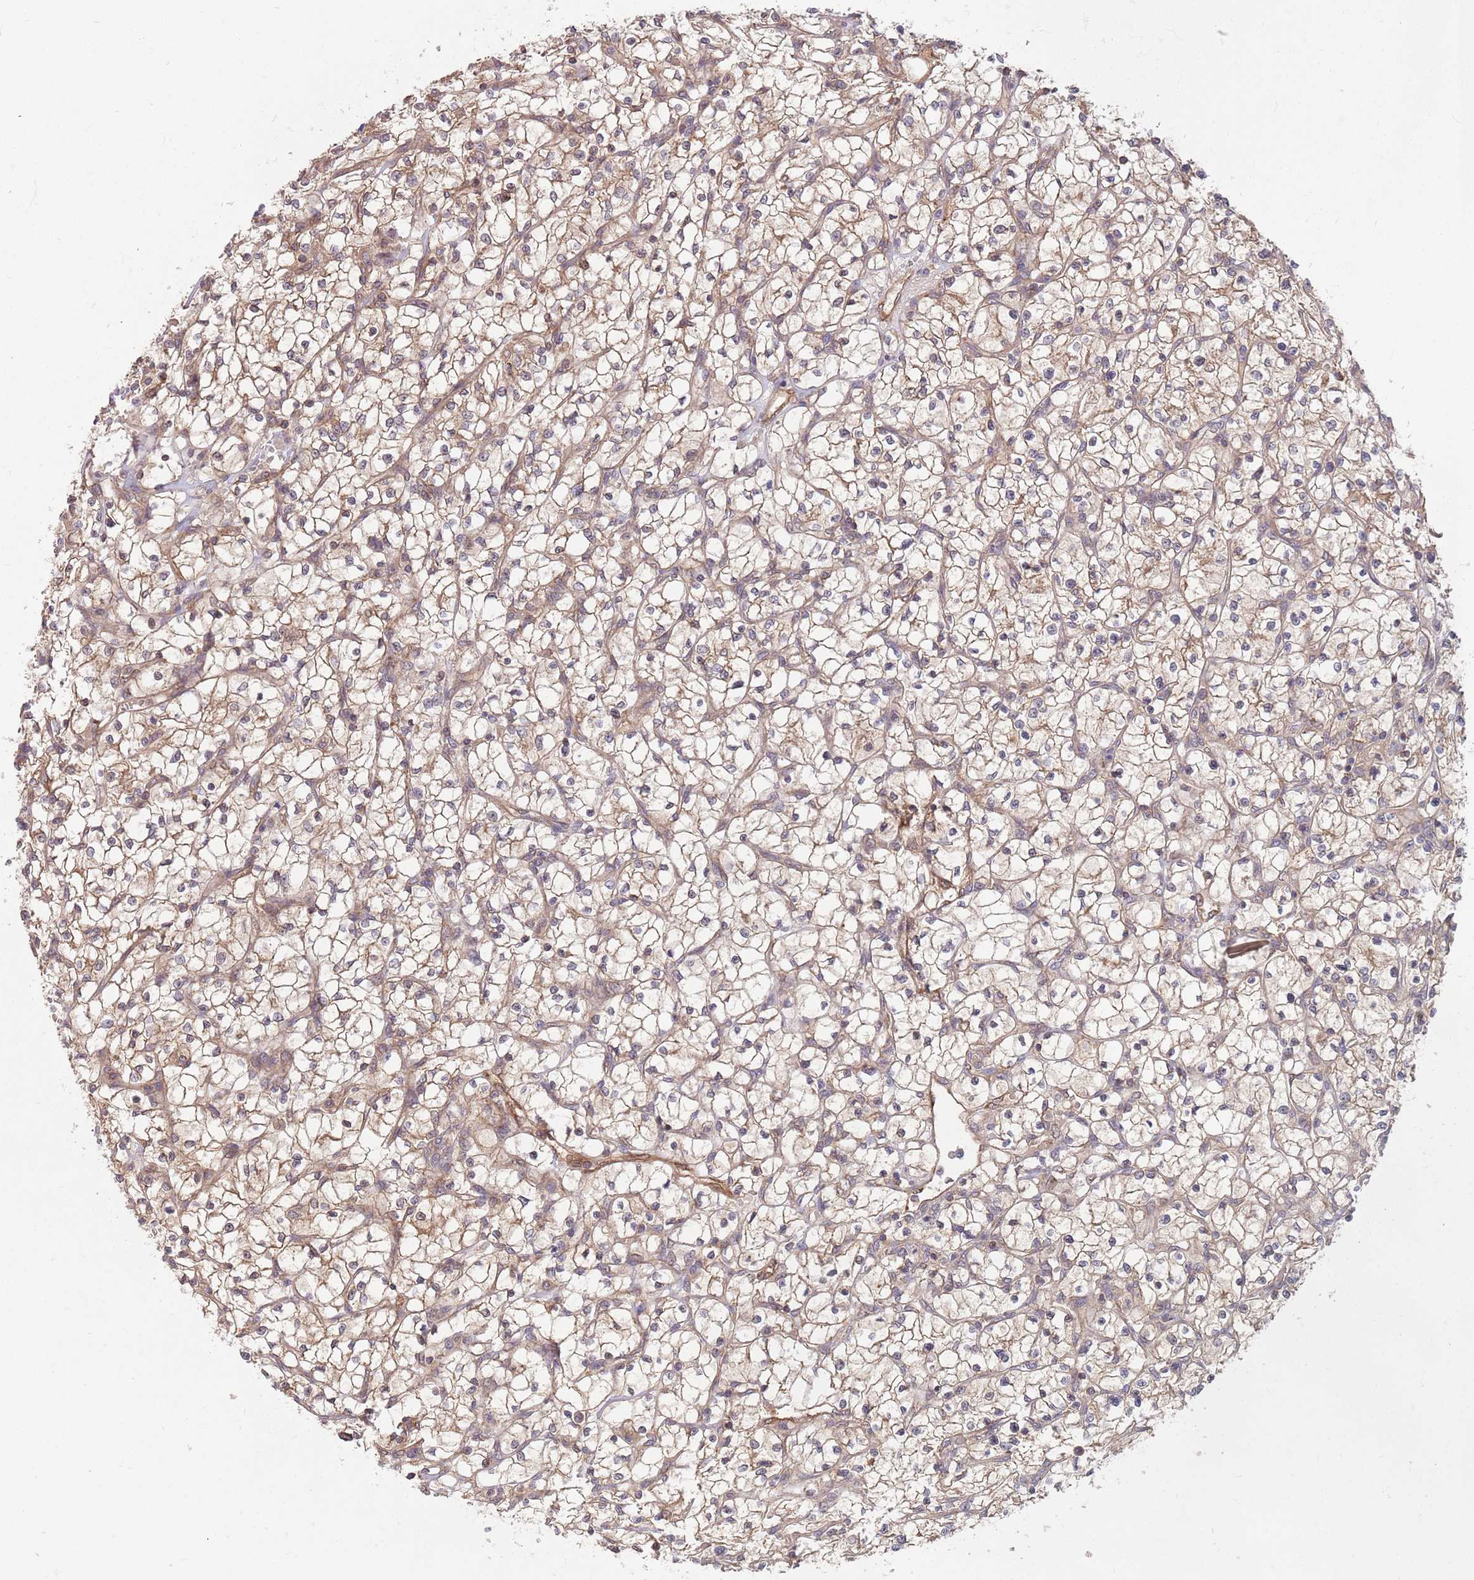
{"staining": {"intensity": "moderate", "quantity": "25%-75%", "location": "cytoplasmic/membranous"}, "tissue": "renal cancer", "cell_type": "Tumor cells", "image_type": "cancer", "snomed": [{"axis": "morphology", "description": "Adenocarcinoma, NOS"}, {"axis": "topography", "description": "Kidney"}], "caption": "A medium amount of moderate cytoplasmic/membranous positivity is identified in approximately 25%-75% of tumor cells in renal cancer tissue.", "gene": "GUK1", "patient": {"sex": "female", "age": 64}}